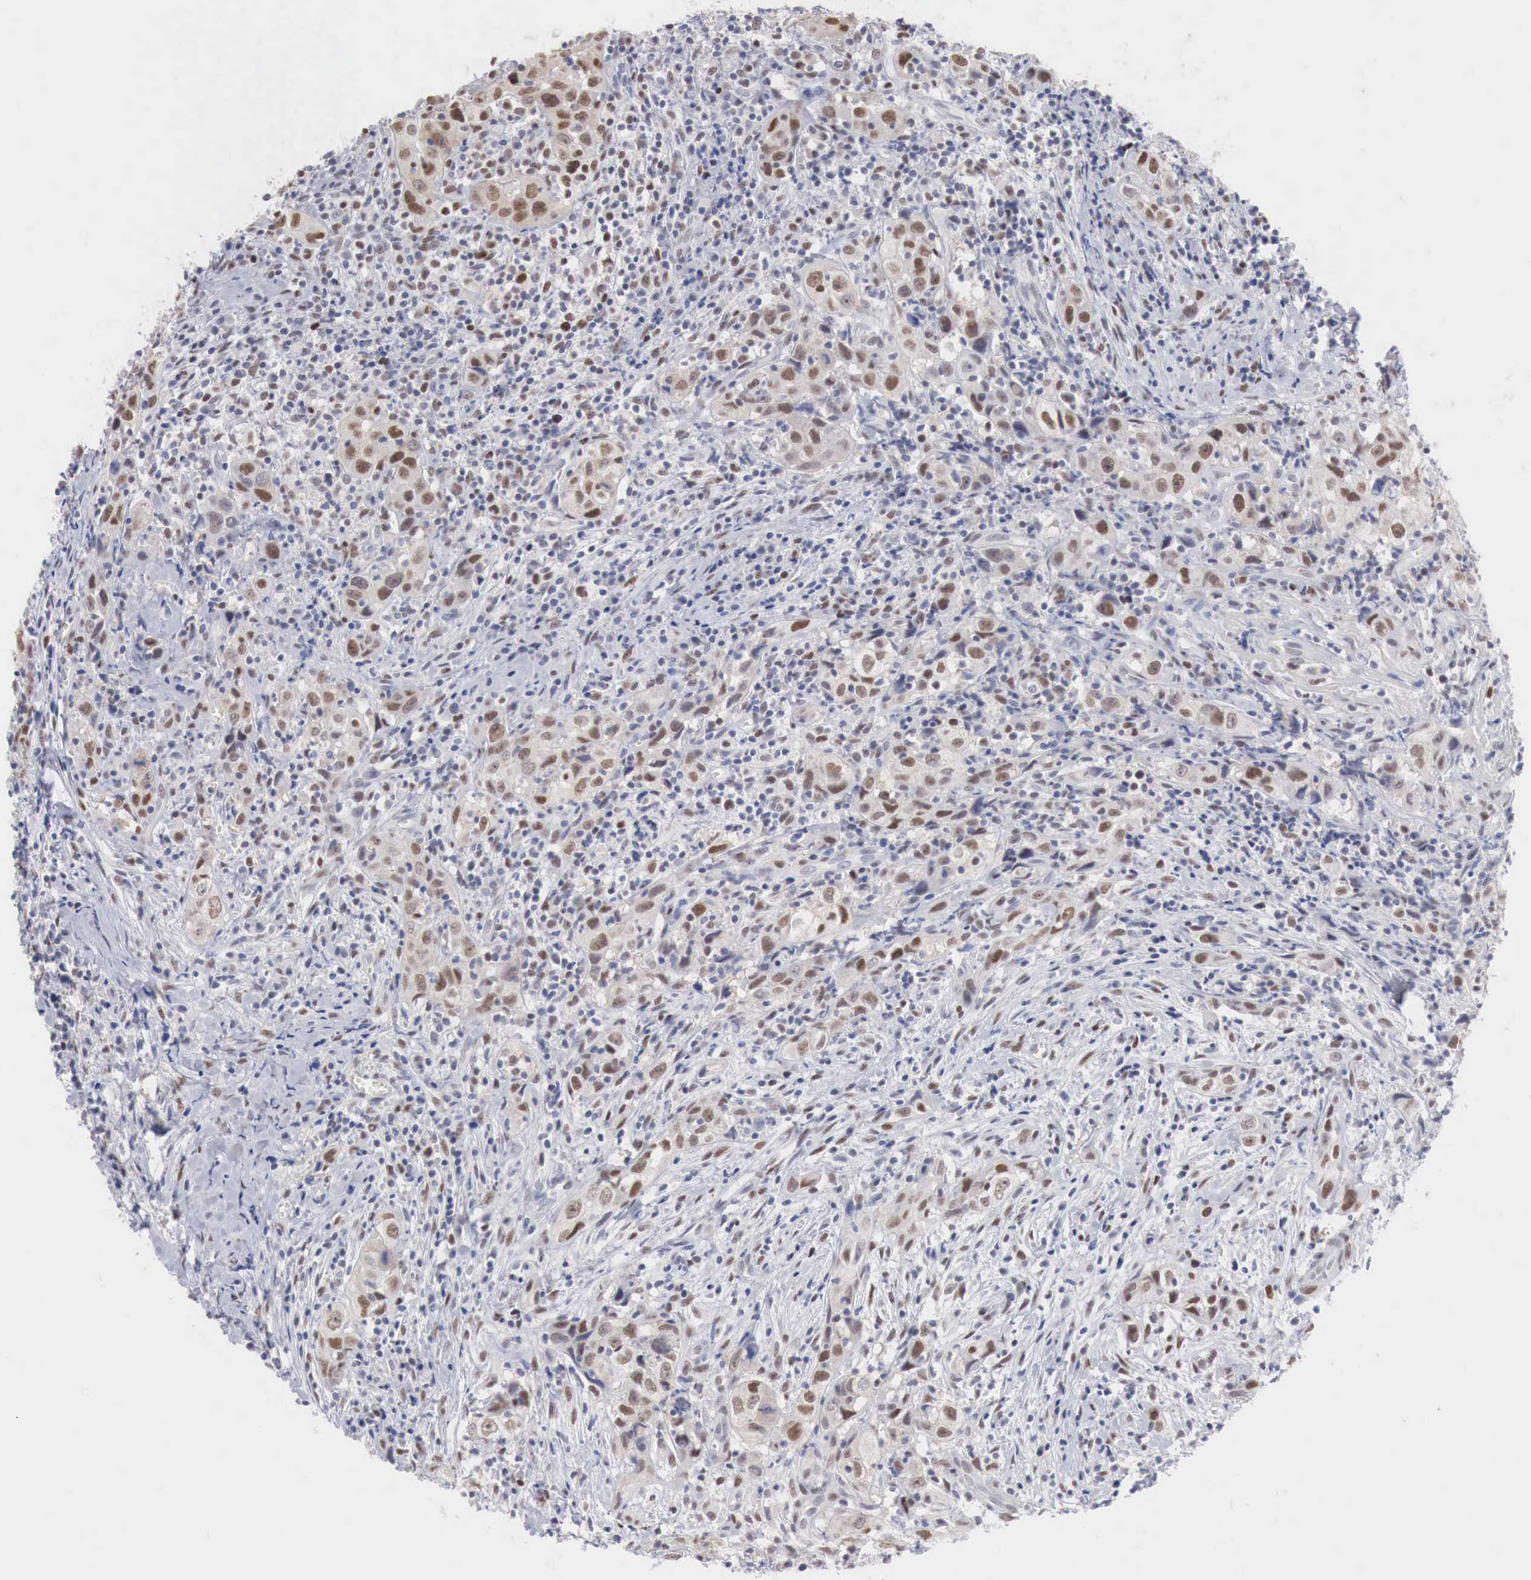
{"staining": {"intensity": "moderate", "quantity": ">75%", "location": "nuclear"}, "tissue": "head and neck cancer", "cell_type": "Tumor cells", "image_type": "cancer", "snomed": [{"axis": "morphology", "description": "Squamous cell carcinoma, NOS"}, {"axis": "topography", "description": "Oral tissue"}, {"axis": "topography", "description": "Head-Neck"}], "caption": "Immunohistochemistry (IHC) (DAB (3,3'-diaminobenzidine)) staining of human head and neck cancer reveals moderate nuclear protein positivity in approximately >75% of tumor cells.", "gene": "FOXP2", "patient": {"sex": "female", "age": 82}}